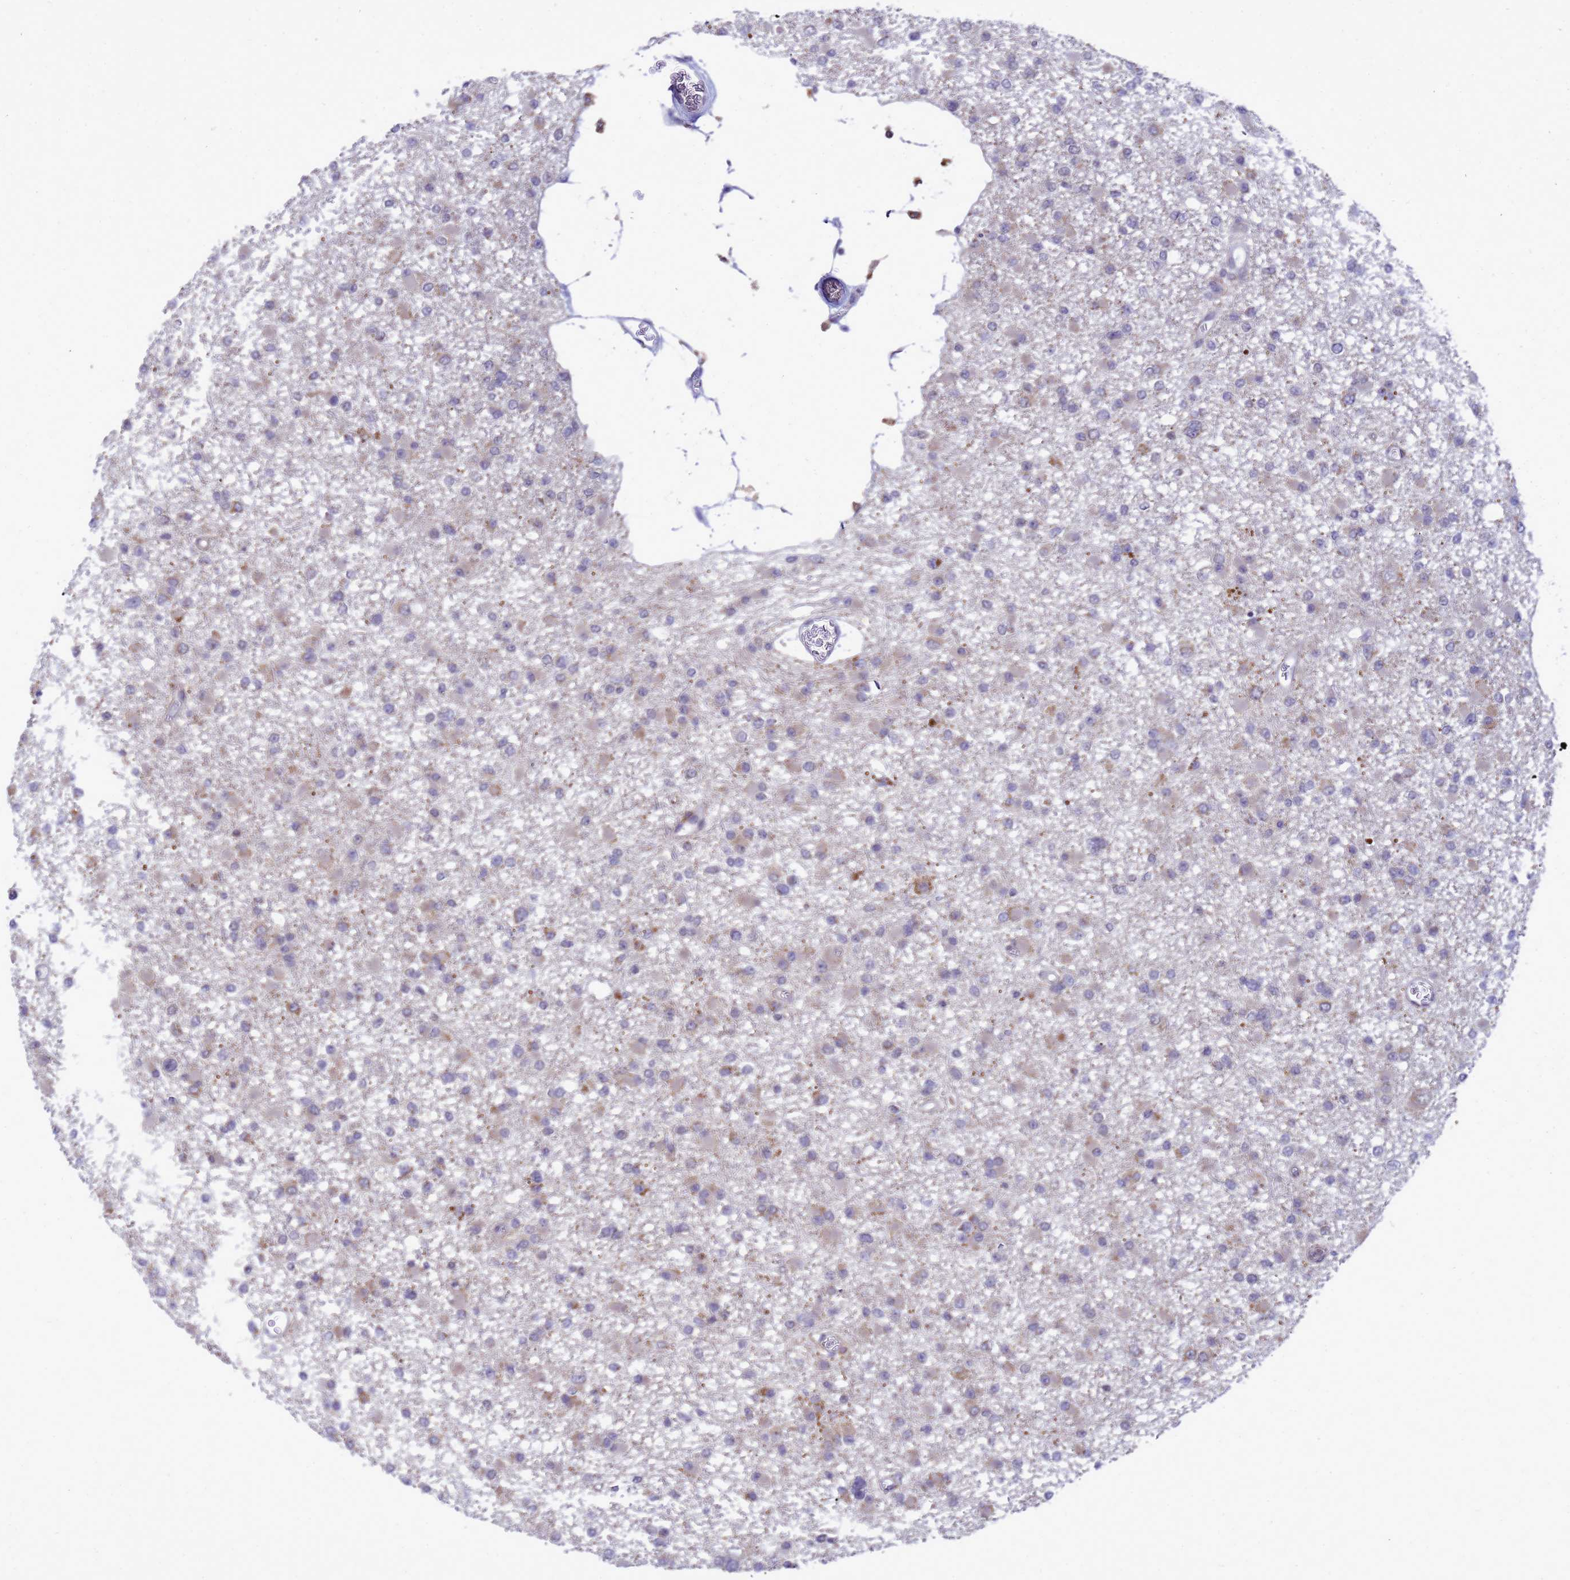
{"staining": {"intensity": "moderate", "quantity": "<25%", "location": "cytoplasmic/membranous"}, "tissue": "glioma", "cell_type": "Tumor cells", "image_type": "cancer", "snomed": [{"axis": "morphology", "description": "Glioma, malignant, Low grade"}, {"axis": "topography", "description": "Brain"}], "caption": "DAB immunohistochemical staining of glioma shows moderate cytoplasmic/membranous protein staining in about <25% of tumor cells.", "gene": "C12orf43", "patient": {"sex": "female", "age": 22}}